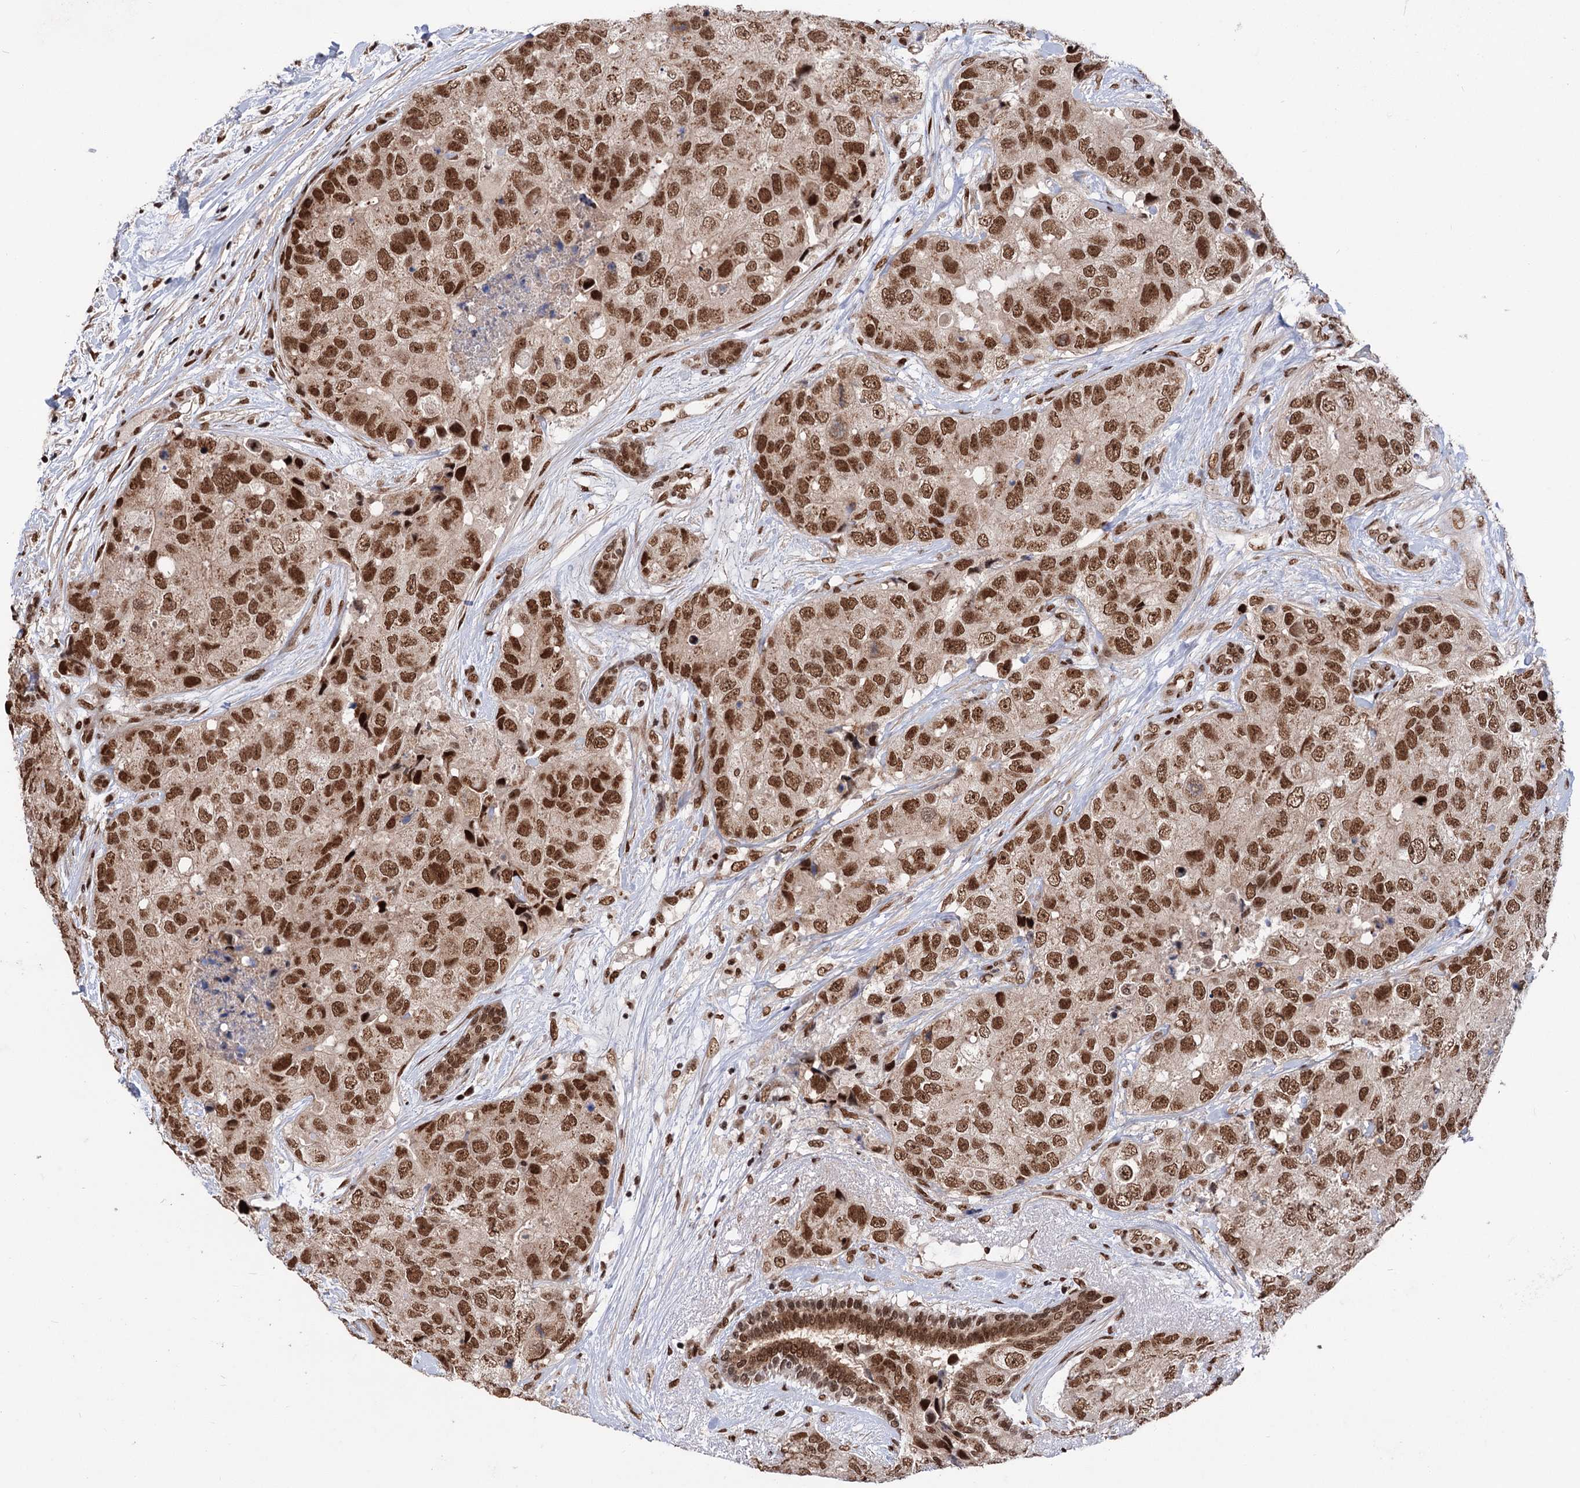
{"staining": {"intensity": "strong", "quantity": ">75%", "location": "nuclear"}, "tissue": "breast cancer", "cell_type": "Tumor cells", "image_type": "cancer", "snomed": [{"axis": "morphology", "description": "Duct carcinoma"}, {"axis": "topography", "description": "Breast"}], "caption": "Protein staining of breast cancer (infiltrating ductal carcinoma) tissue displays strong nuclear staining in about >75% of tumor cells.", "gene": "MAML1", "patient": {"sex": "female", "age": 62}}